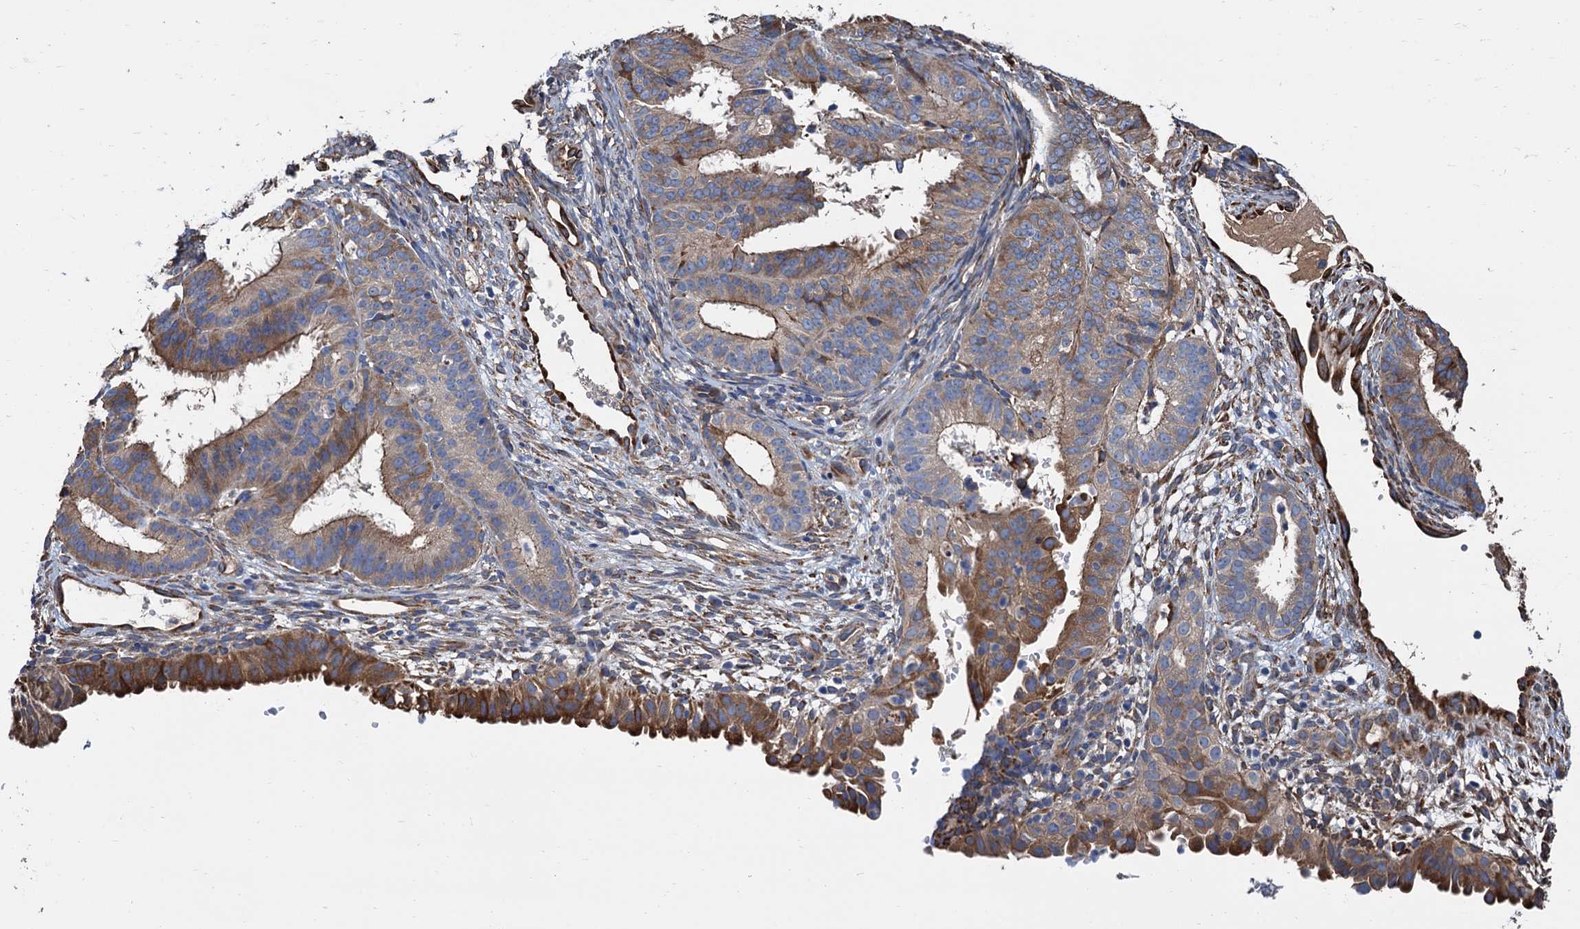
{"staining": {"intensity": "moderate", "quantity": "25%-75%", "location": "cytoplasmic/membranous"}, "tissue": "endometrial cancer", "cell_type": "Tumor cells", "image_type": "cancer", "snomed": [{"axis": "morphology", "description": "Adenocarcinoma, NOS"}, {"axis": "topography", "description": "Endometrium"}], "caption": "Immunohistochemistry (IHC) image of neoplastic tissue: endometrial cancer stained using IHC shows medium levels of moderate protein expression localized specifically in the cytoplasmic/membranous of tumor cells, appearing as a cytoplasmic/membranous brown color.", "gene": "CNNM1", "patient": {"sex": "female", "age": 51}}